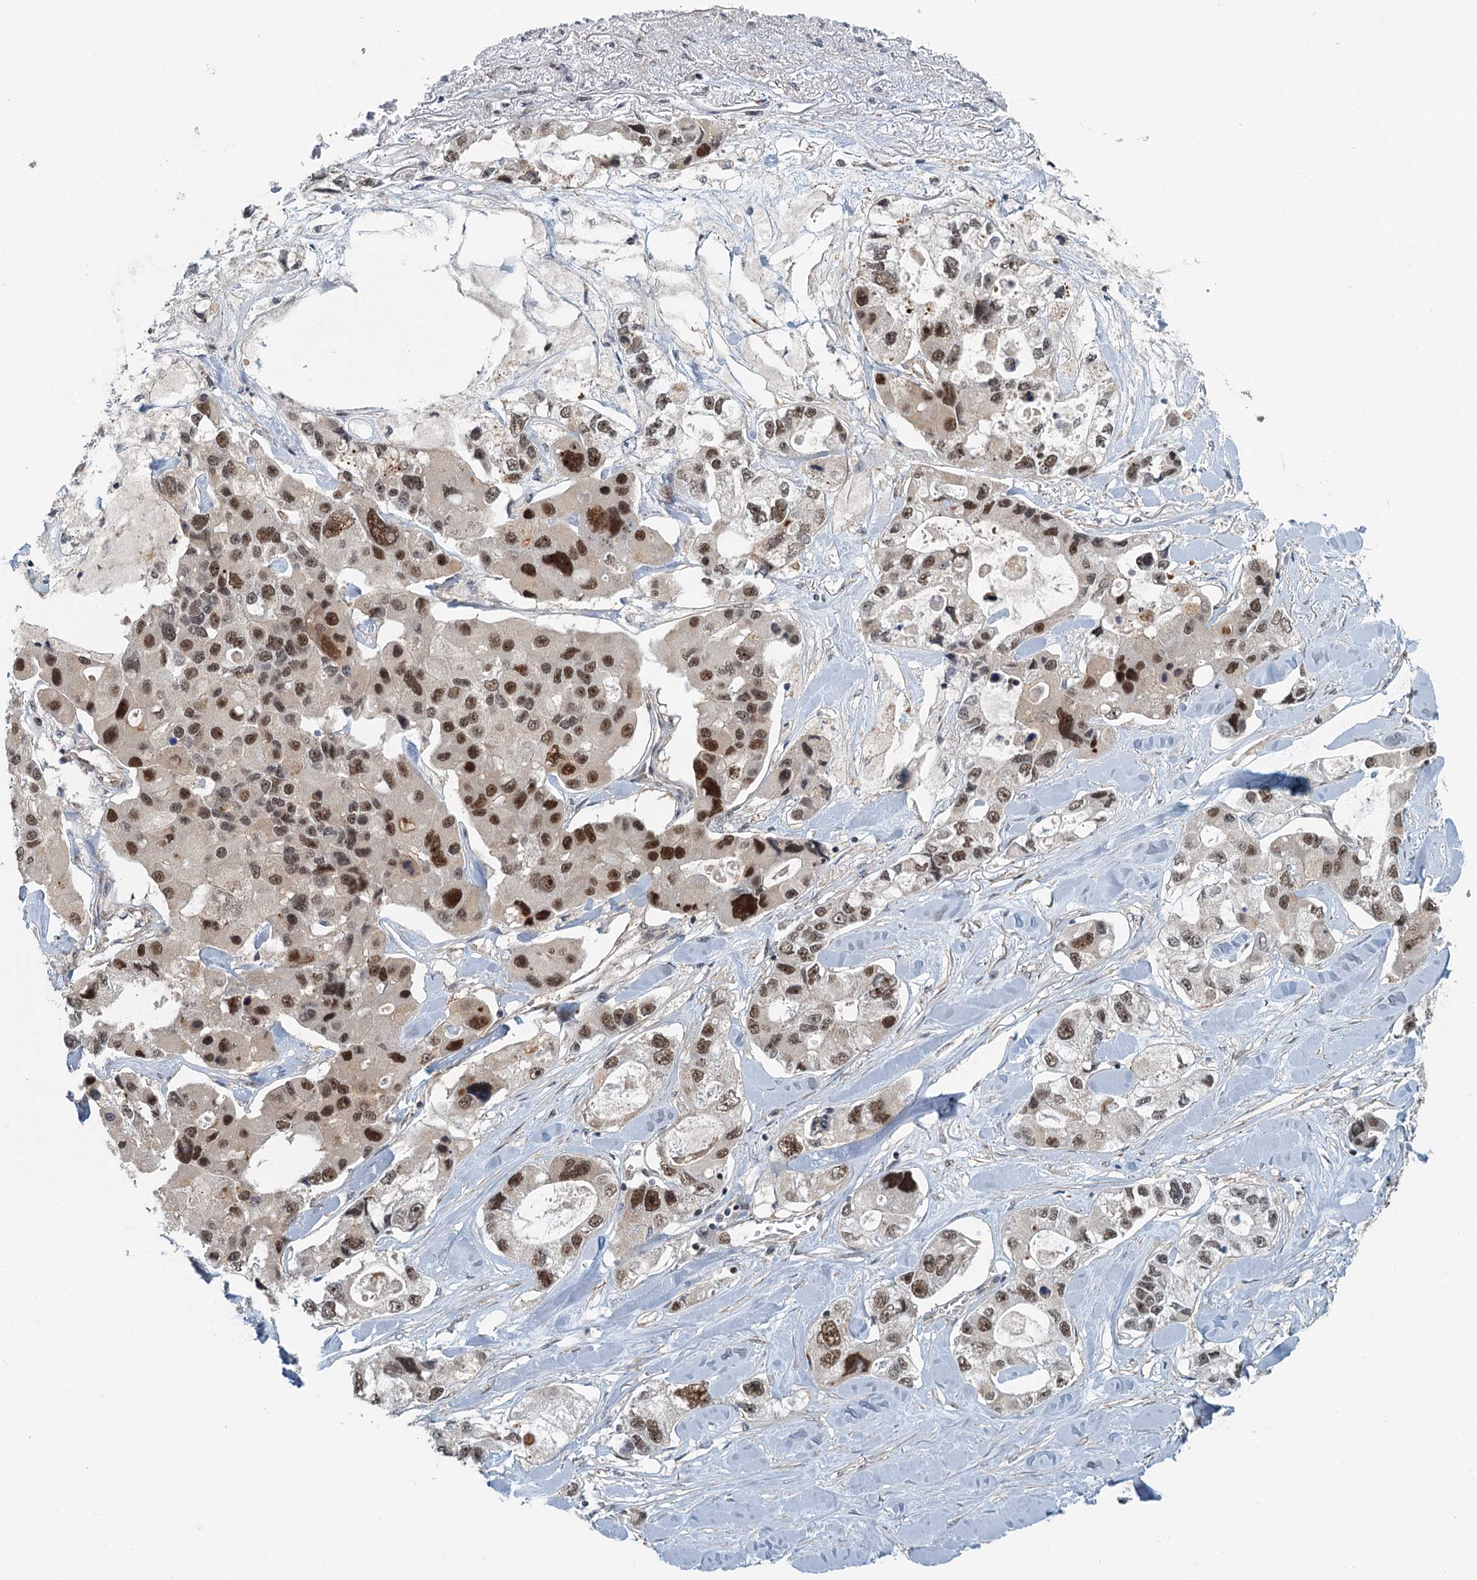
{"staining": {"intensity": "strong", "quantity": ">75%", "location": "nuclear"}, "tissue": "lung cancer", "cell_type": "Tumor cells", "image_type": "cancer", "snomed": [{"axis": "morphology", "description": "Adenocarcinoma, NOS"}, {"axis": "topography", "description": "Lung"}], "caption": "The immunohistochemical stain highlights strong nuclear expression in tumor cells of adenocarcinoma (lung) tissue.", "gene": "TAS2R42", "patient": {"sex": "female", "age": 54}}